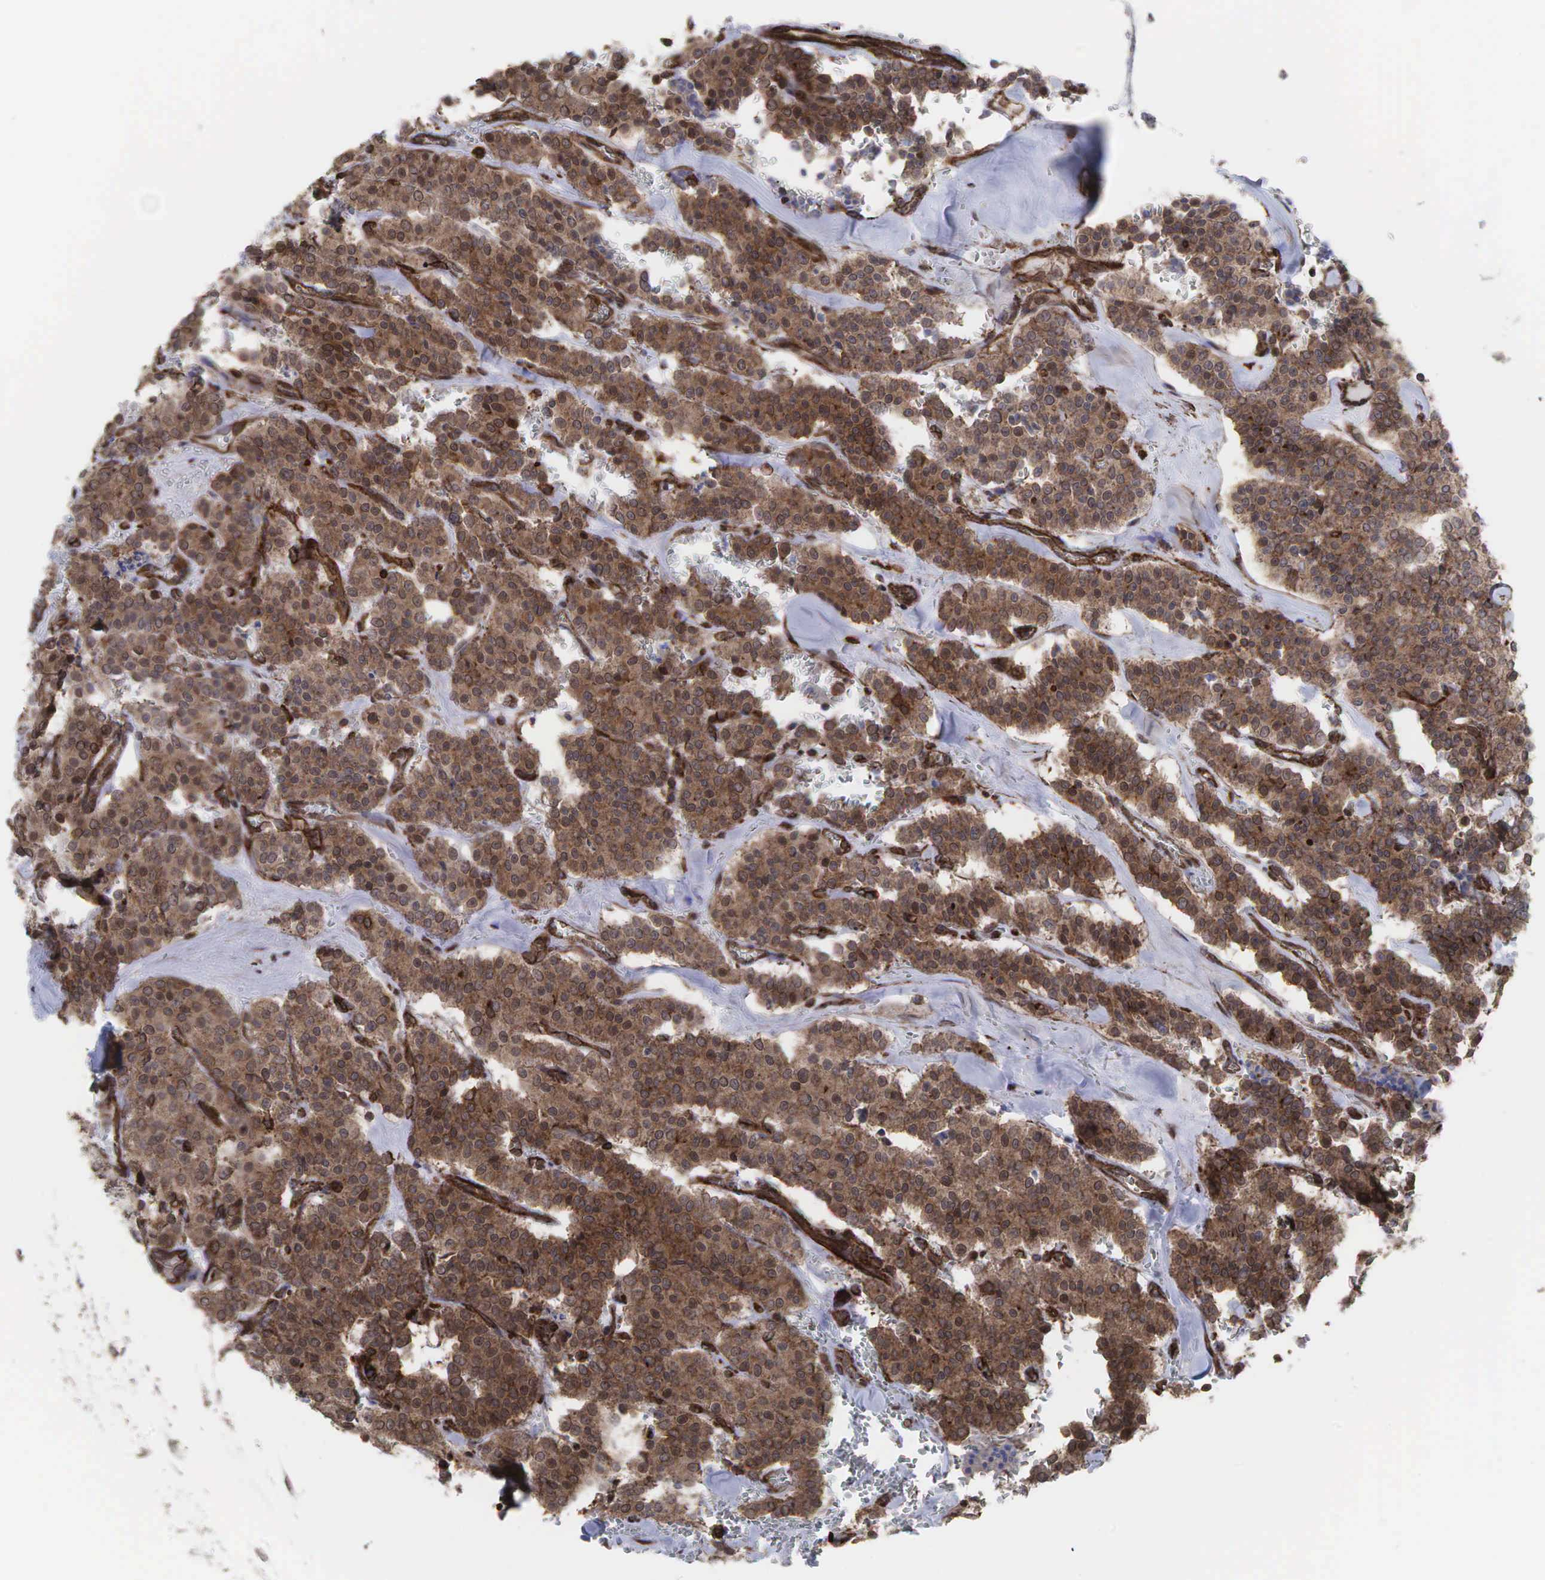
{"staining": {"intensity": "moderate", "quantity": ">75%", "location": "cytoplasmic/membranous"}, "tissue": "carcinoid", "cell_type": "Tumor cells", "image_type": "cancer", "snomed": [{"axis": "morphology", "description": "Carcinoid, malignant, NOS"}, {"axis": "topography", "description": "Bronchus"}], "caption": "DAB immunohistochemical staining of human carcinoid shows moderate cytoplasmic/membranous protein staining in approximately >75% of tumor cells.", "gene": "GPRASP1", "patient": {"sex": "male", "age": 55}}